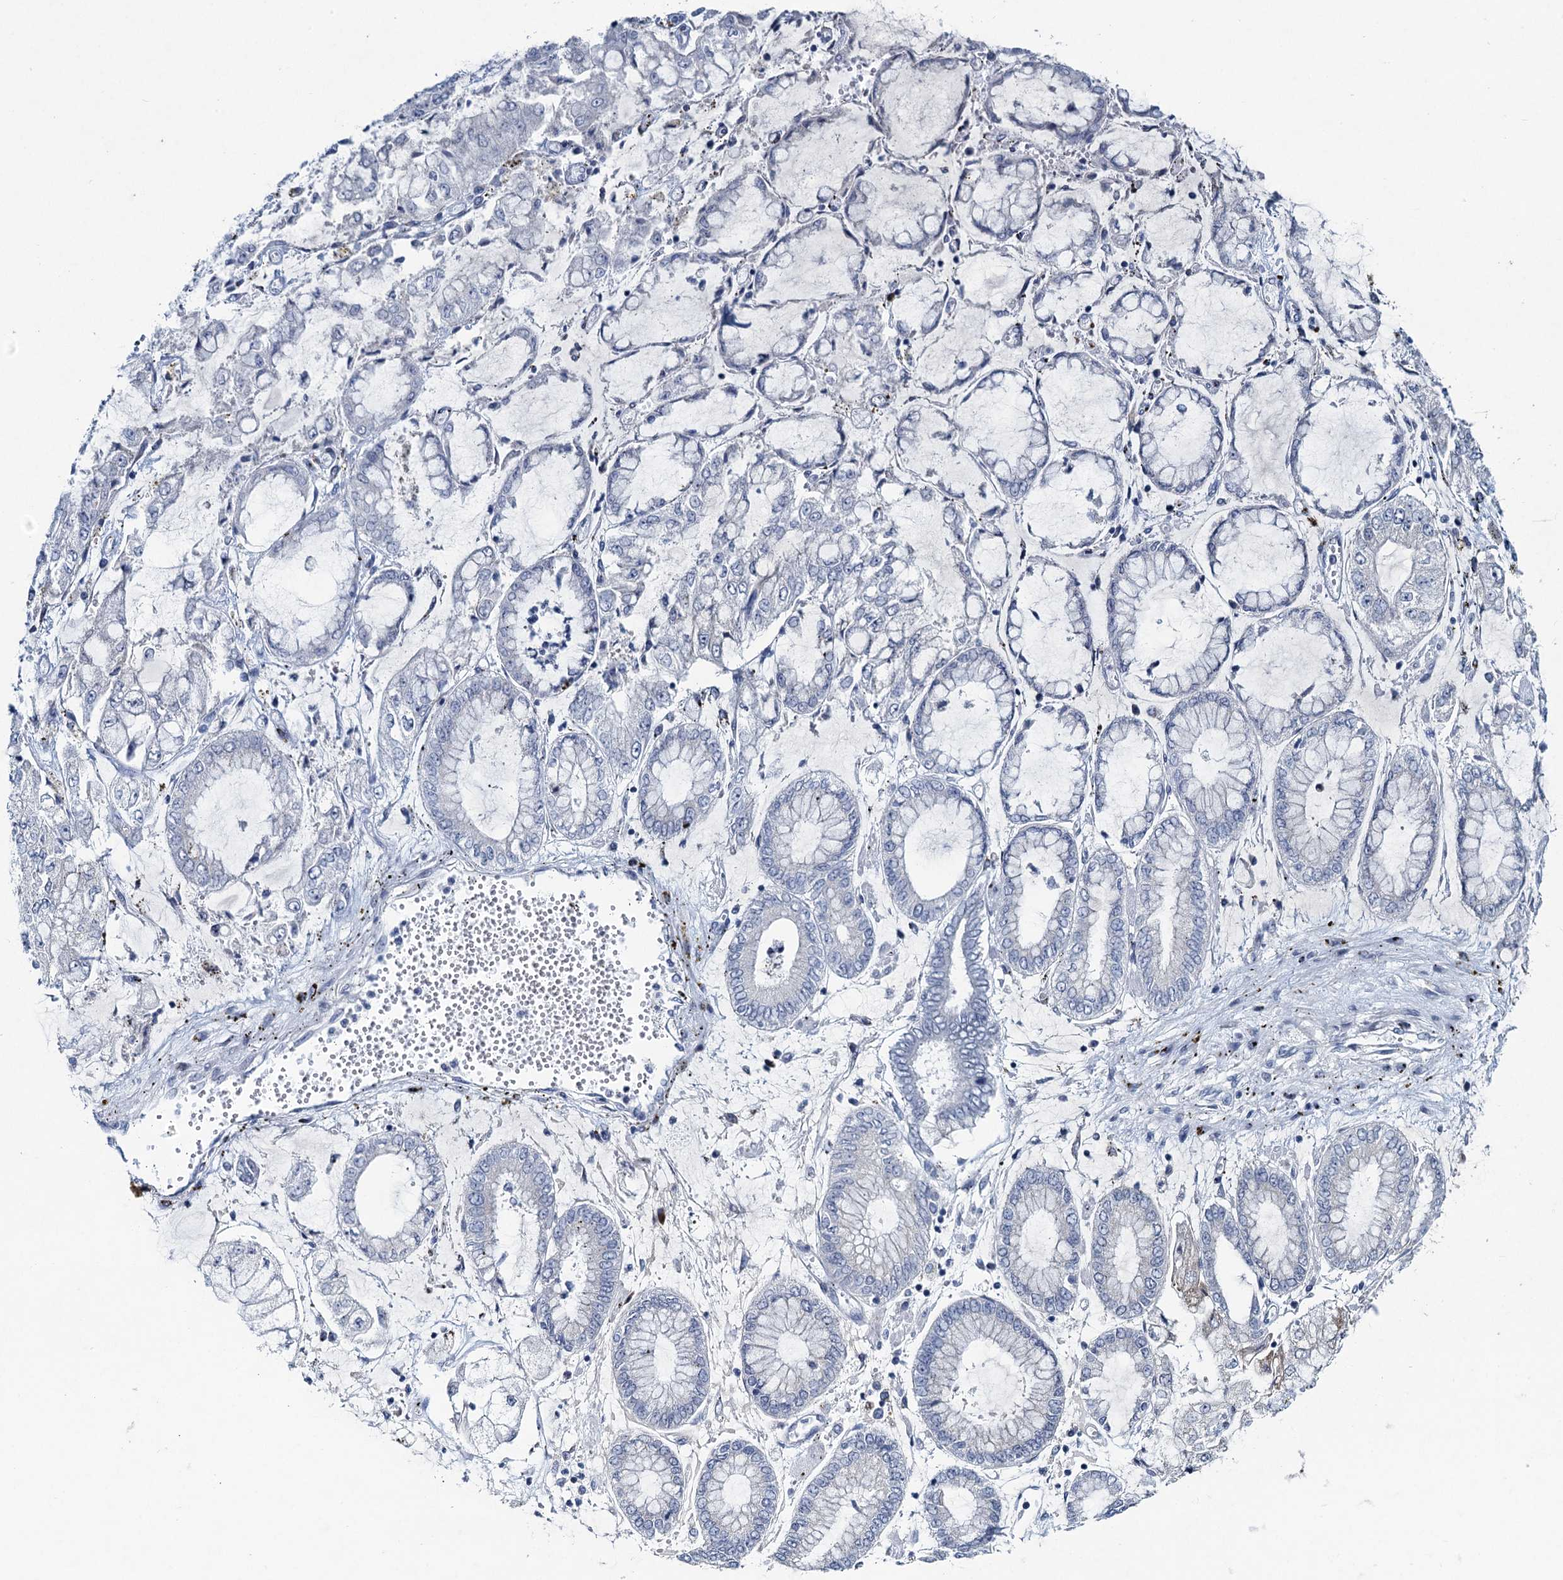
{"staining": {"intensity": "negative", "quantity": "none", "location": "none"}, "tissue": "stomach cancer", "cell_type": "Tumor cells", "image_type": "cancer", "snomed": [{"axis": "morphology", "description": "Adenocarcinoma, NOS"}, {"axis": "topography", "description": "Stomach"}], "caption": "Immunohistochemical staining of stomach cancer (adenocarcinoma) demonstrates no significant staining in tumor cells.", "gene": "HAPSTR1", "patient": {"sex": "male", "age": 76}}